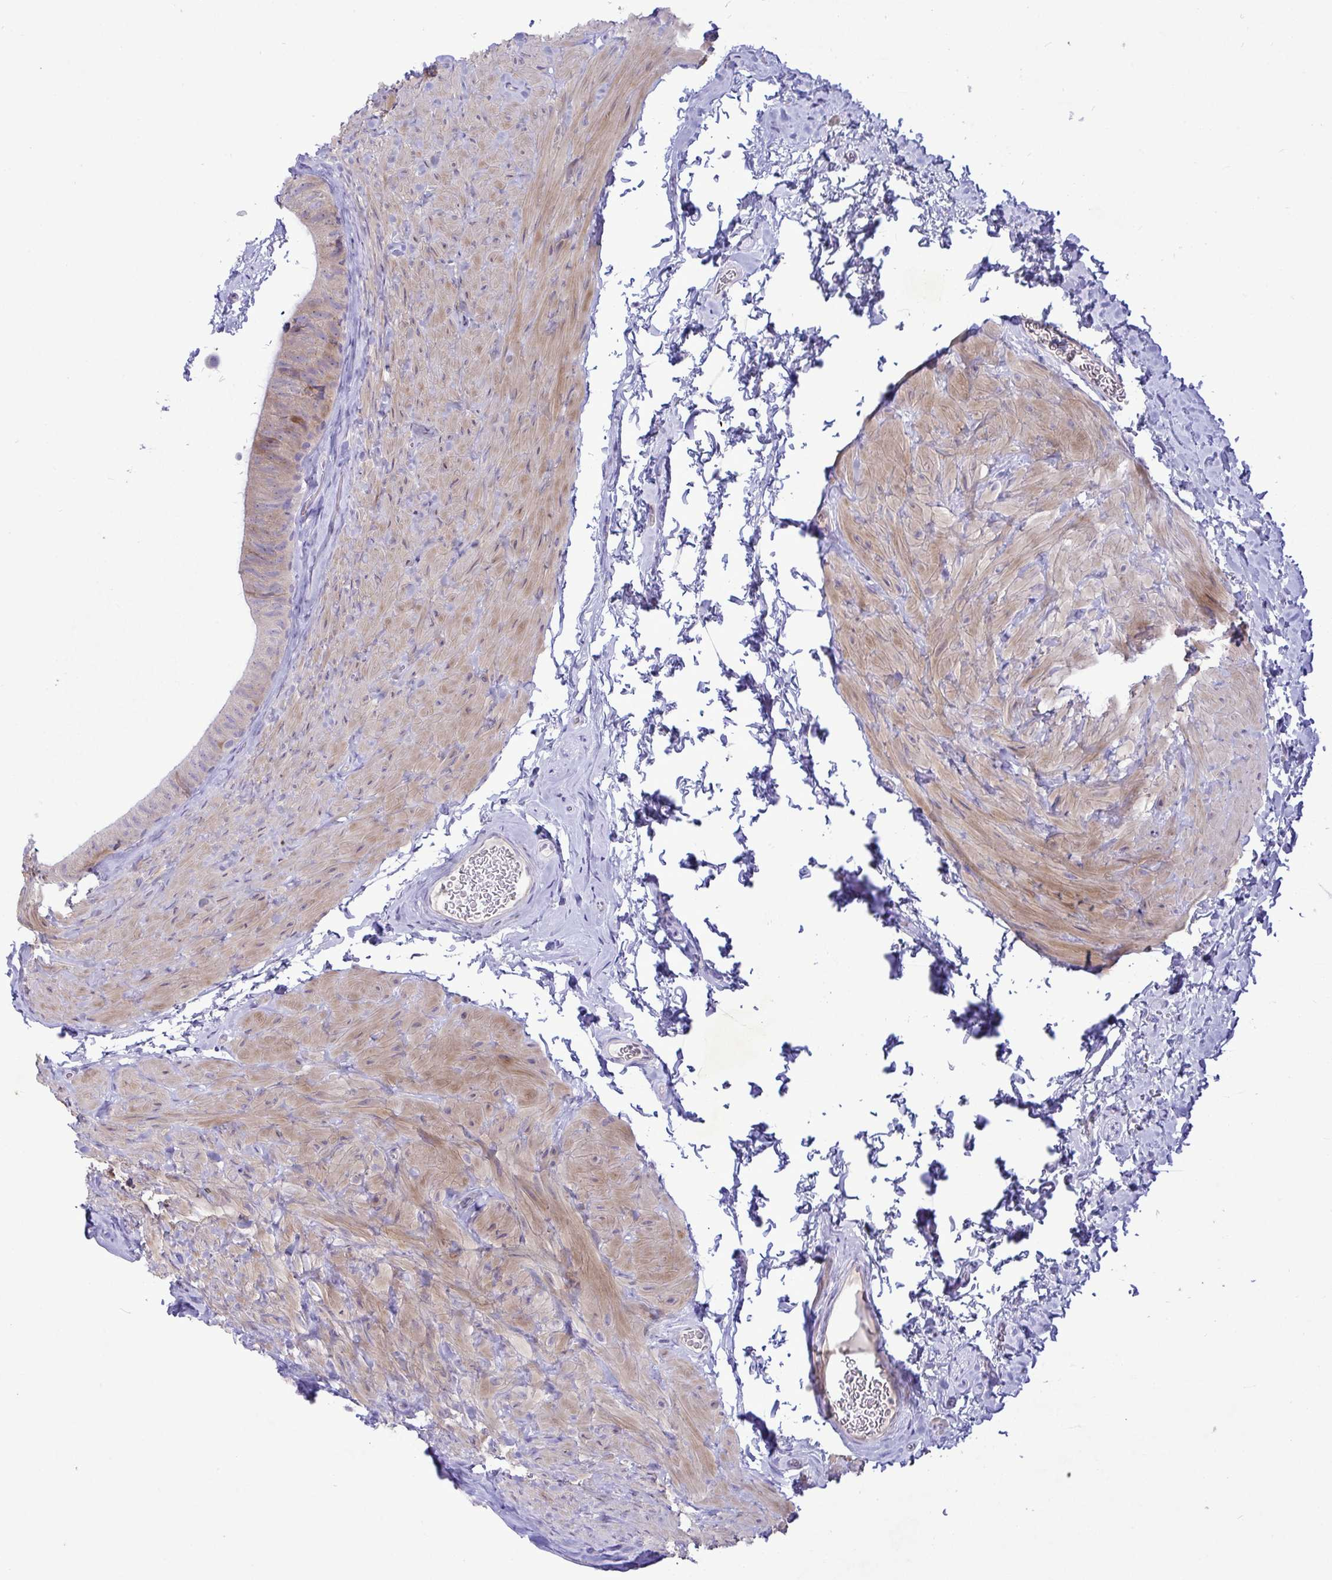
{"staining": {"intensity": "weak", "quantity": "<25%", "location": "cytoplasmic/membranous"}, "tissue": "epididymis", "cell_type": "Glandular cells", "image_type": "normal", "snomed": [{"axis": "morphology", "description": "Normal tissue, NOS"}, {"axis": "topography", "description": "Epididymis, spermatic cord, NOS"}, {"axis": "topography", "description": "Epididymis"}], "caption": "There is no significant expression in glandular cells of epididymis. (Brightfield microscopy of DAB immunohistochemistry (IHC) at high magnification).", "gene": "FAM86B1", "patient": {"sex": "male", "age": 31}}